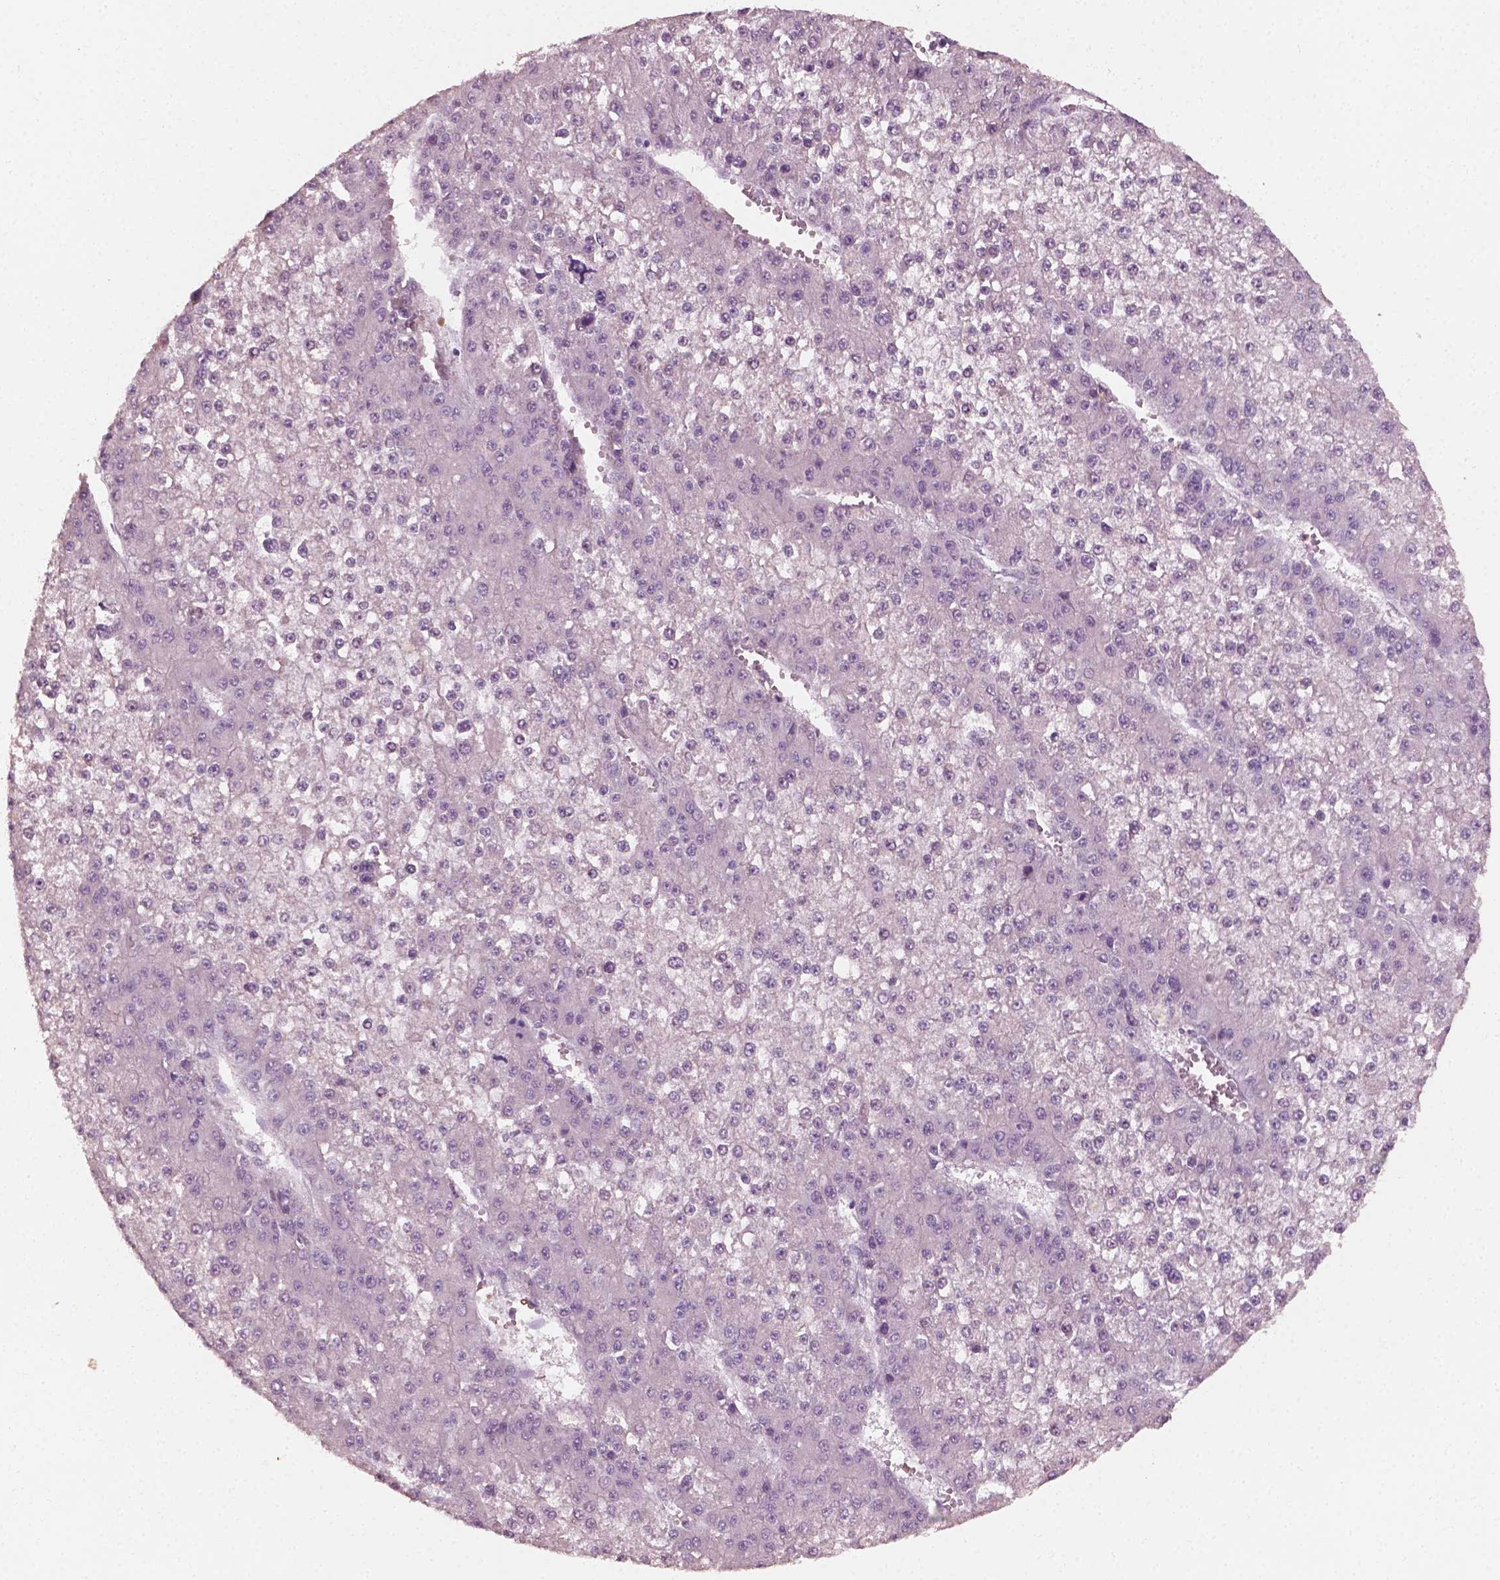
{"staining": {"intensity": "negative", "quantity": "none", "location": "none"}, "tissue": "liver cancer", "cell_type": "Tumor cells", "image_type": "cancer", "snomed": [{"axis": "morphology", "description": "Carcinoma, Hepatocellular, NOS"}, {"axis": "topography", "description": "Liver"}], "caption": "Immunohistochemical staining of human hepatocellular carcinoma (liver) shows no significant positivity in tumor cells.", "gene": "PLA2R1", "patient": {"sex": "female", "age": 73}}